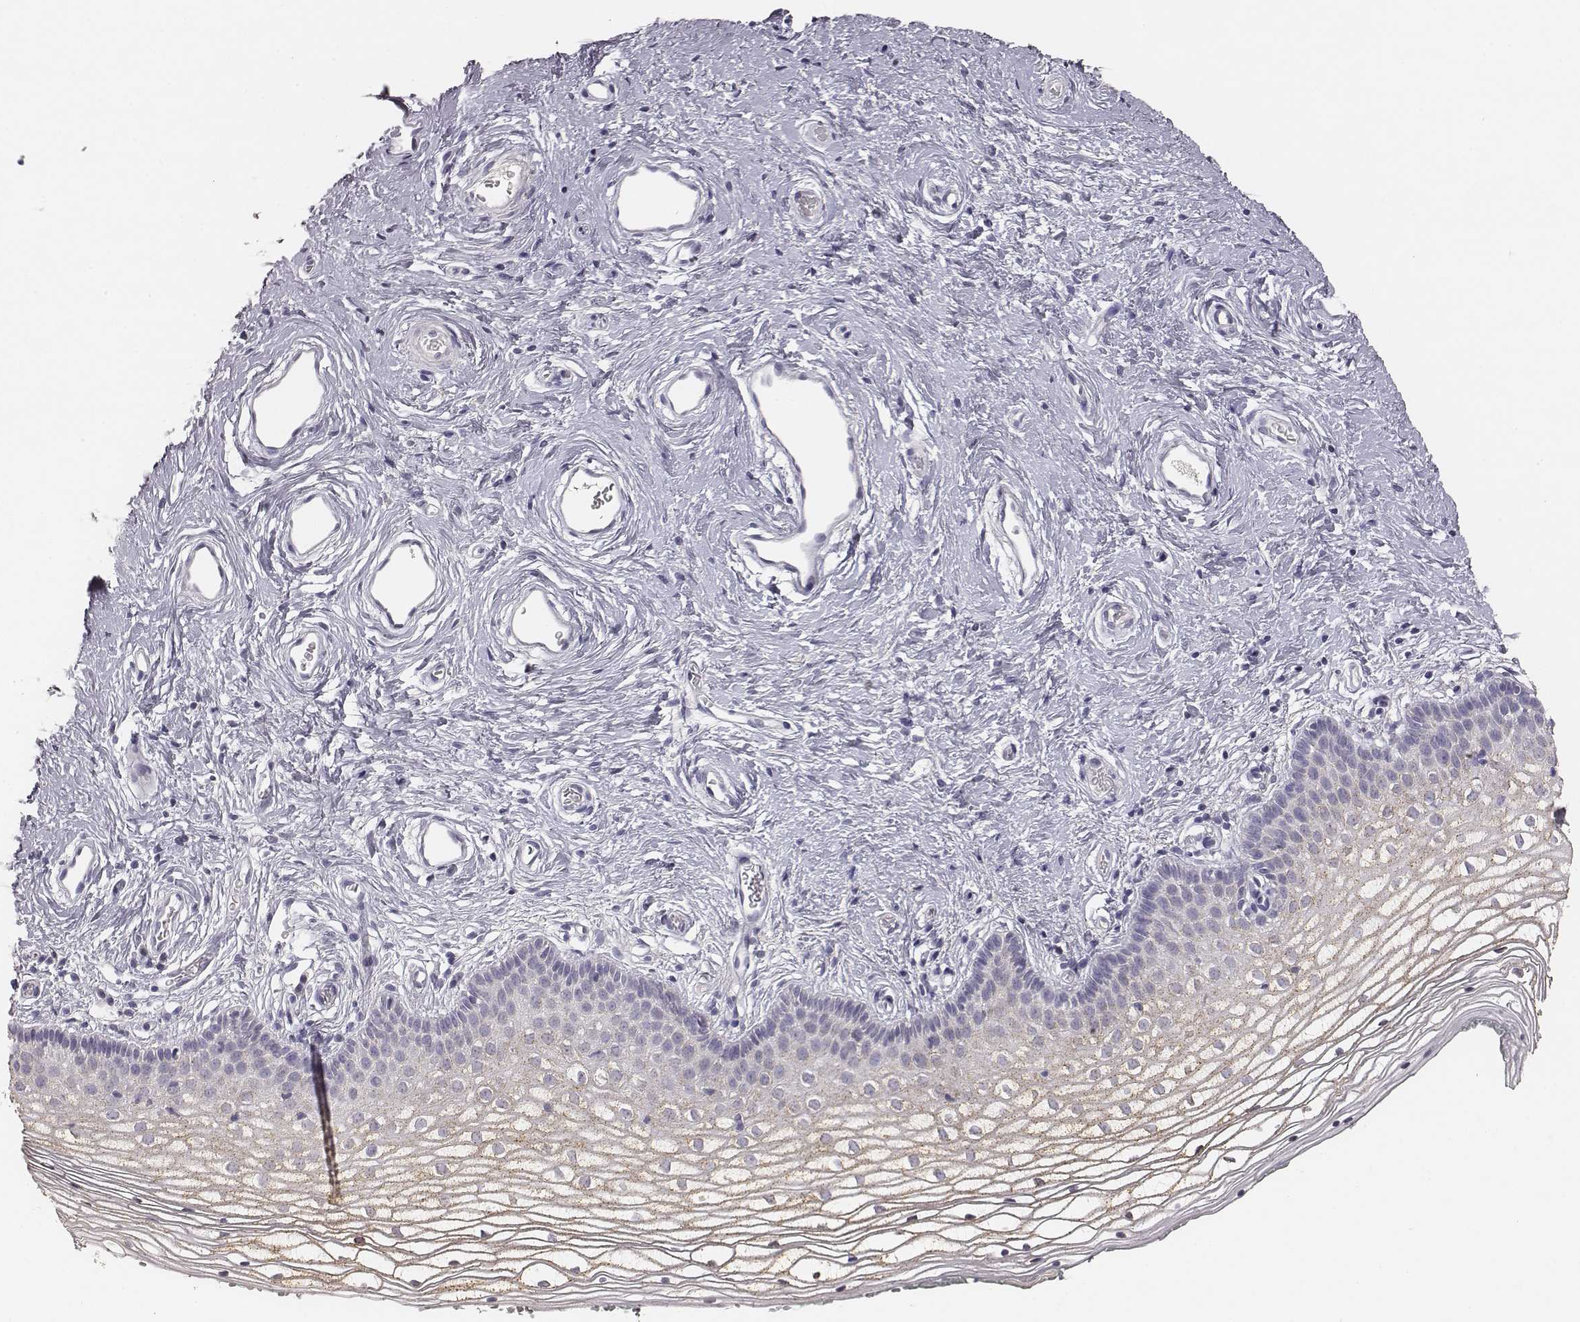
{"staining": {"intensity": "weak", "quantity": "25%-75%", "location": "cytoplasmic/membranous"}, "tissue": "vagina", "cell_type": "Squamous epithelial cells", "image_type": "normal", "snomed": [{"axis": "morphology", "description": "Normal tissue, NOS"}, {"axis": "topography", "description": "Vagina"}], "caption": "Immunohistochemical staining of normal human vagina demonstrates 25%-75% levels of weak cytoplasmic/membranous protein staining in approximately 25%-75% of squamous epithelial cells.", "gene": "ABCD3", "patient": {"sex": "female", "age": 36}}